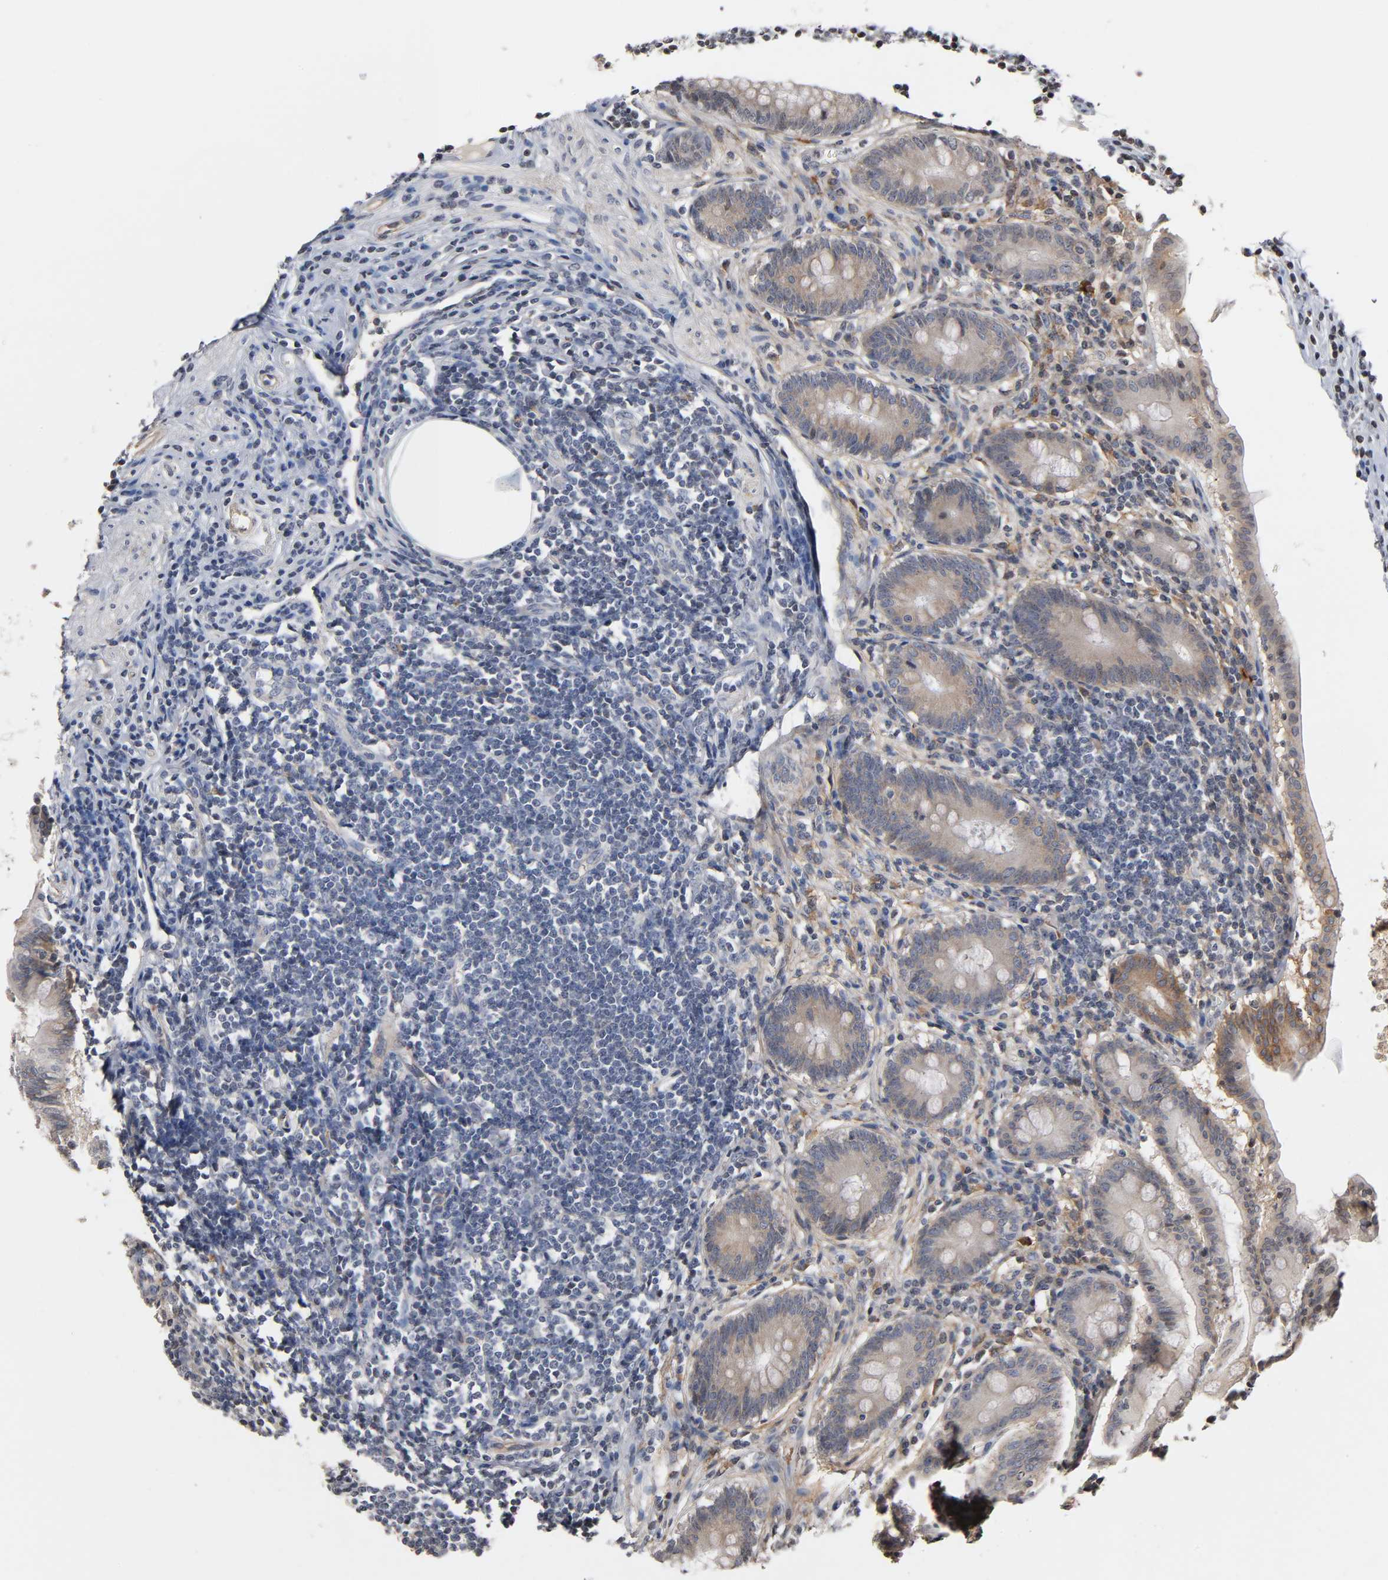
{"staining": {"intensity": "weak", "quantity": "25%-75%", "location": "cytoplasmic/membranous"}, "tissue": "appendix", "cell_type": "Glandular cells", "image_type": "normal", "snomed": [{"axis": "morphology", "description": "Normal tissue, NOS"}, {"axis": "topography", "description": "Appendix"}], "caption": "Brown immunohistochemical staining in benign human appendix reveals weak cytoplasmic/membranous expression in approximately 25%-75% of glandular cells. Using DAB (brown) and hematoxylin (blue) stains, captured at high magnification using brightfield microscopy.", "gene": "ITGAV", "patient": {"sex": "female", "age": 50}}